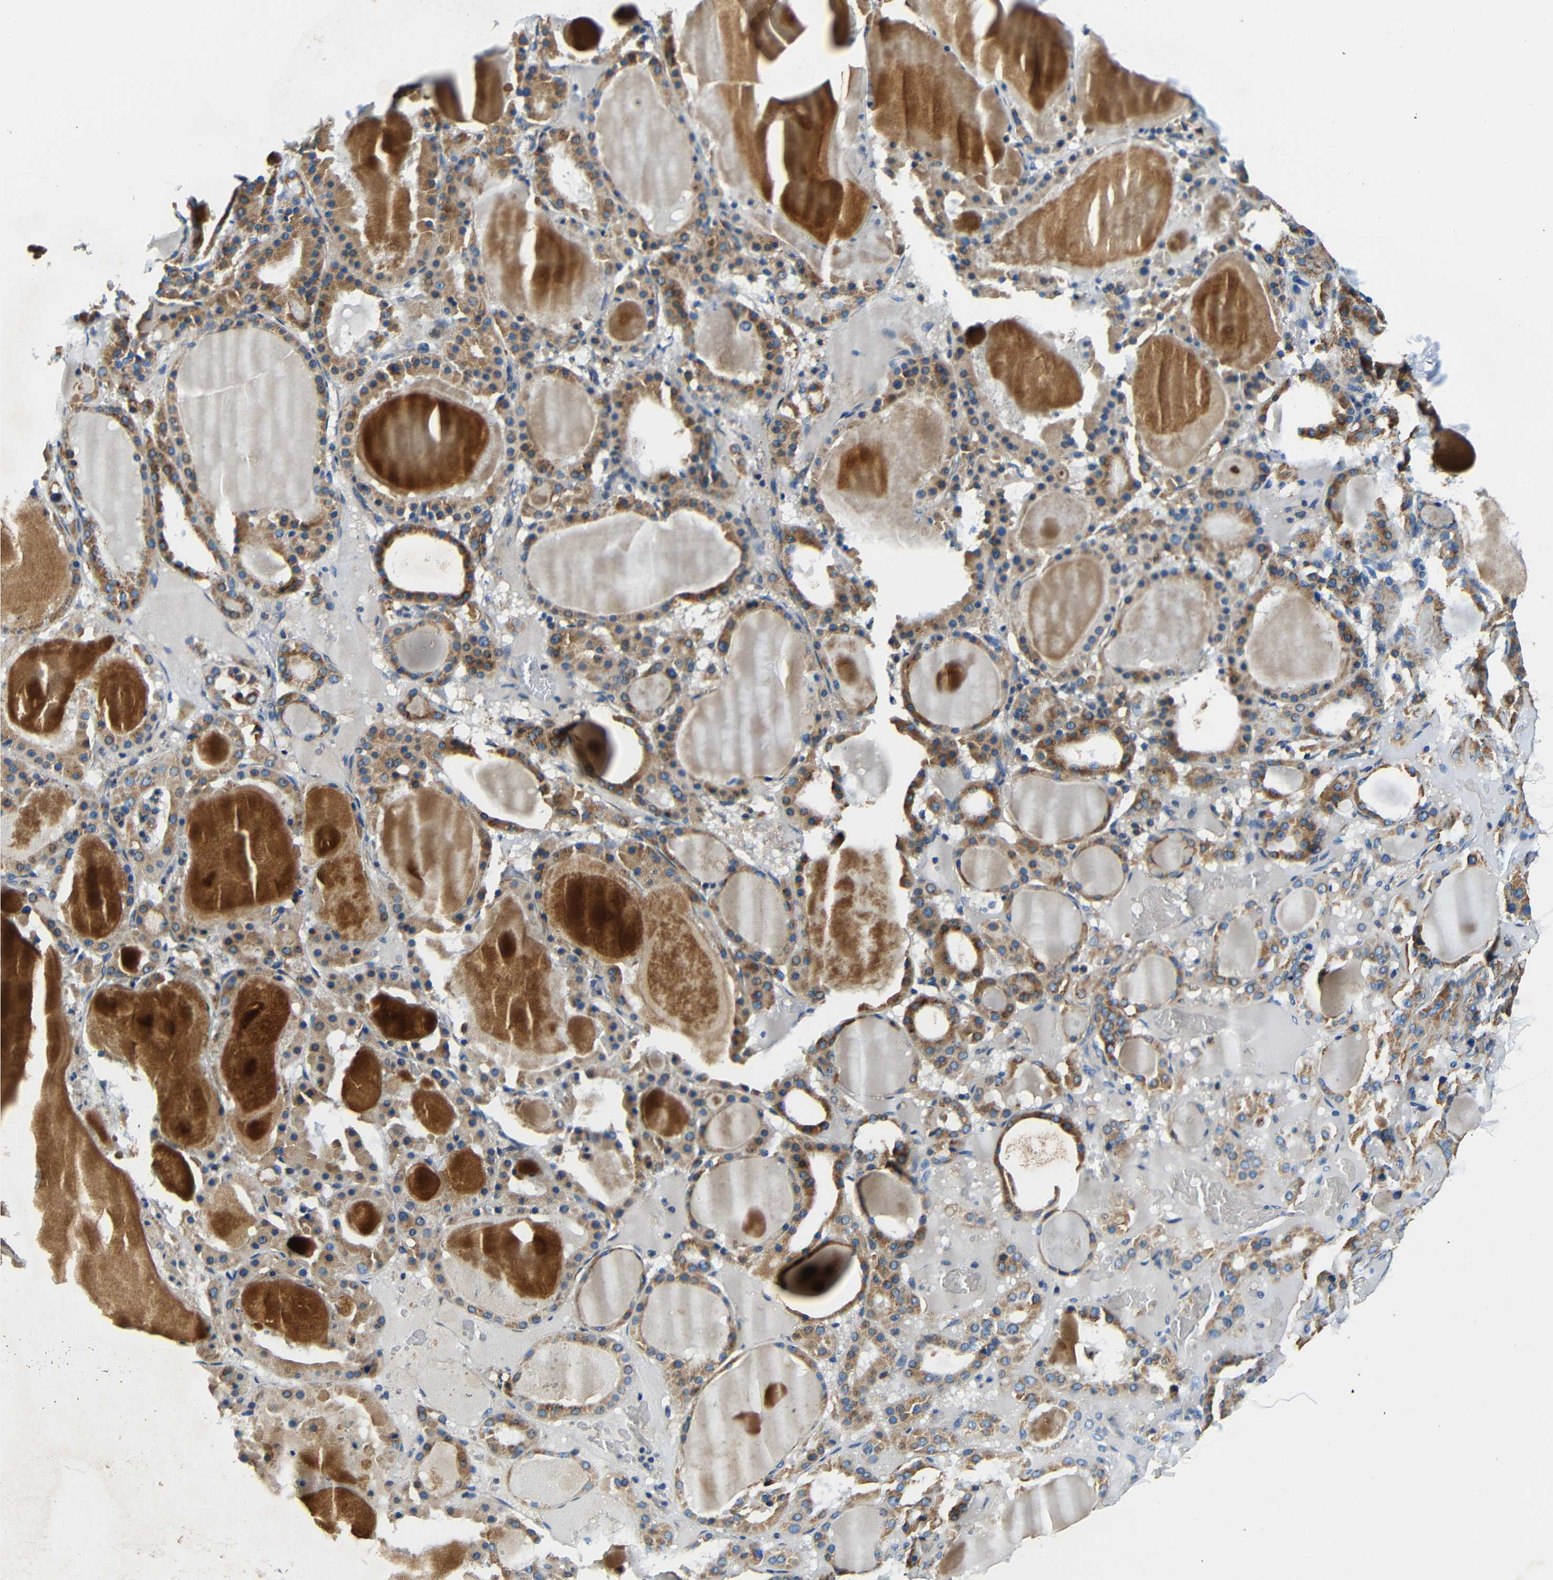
{"staining": {"intensity": "moderate", "quantity": ">75%", "location": "cytoplasmic/membranous"}, "tissue": "thyroid gland", "cell_type": "Glandular cells", "image_type": "normal", "snomed": [{"axis": "morphology", "description": "Normal tissue, NOS"}, {"axis": "morphology", "description": "Carcinoma, NOS"}, {"axis": "topography", "description": "Thyroid gland"}], "caption": "Immunohistochemical staining of normal thyroid gland reveals >75% levels of moderate cytoplasmic/membranous protein expression in approximately >75% of glandular cells.", "gene": "GALNT18", "patient": {"sex": "female", "age": 86}}